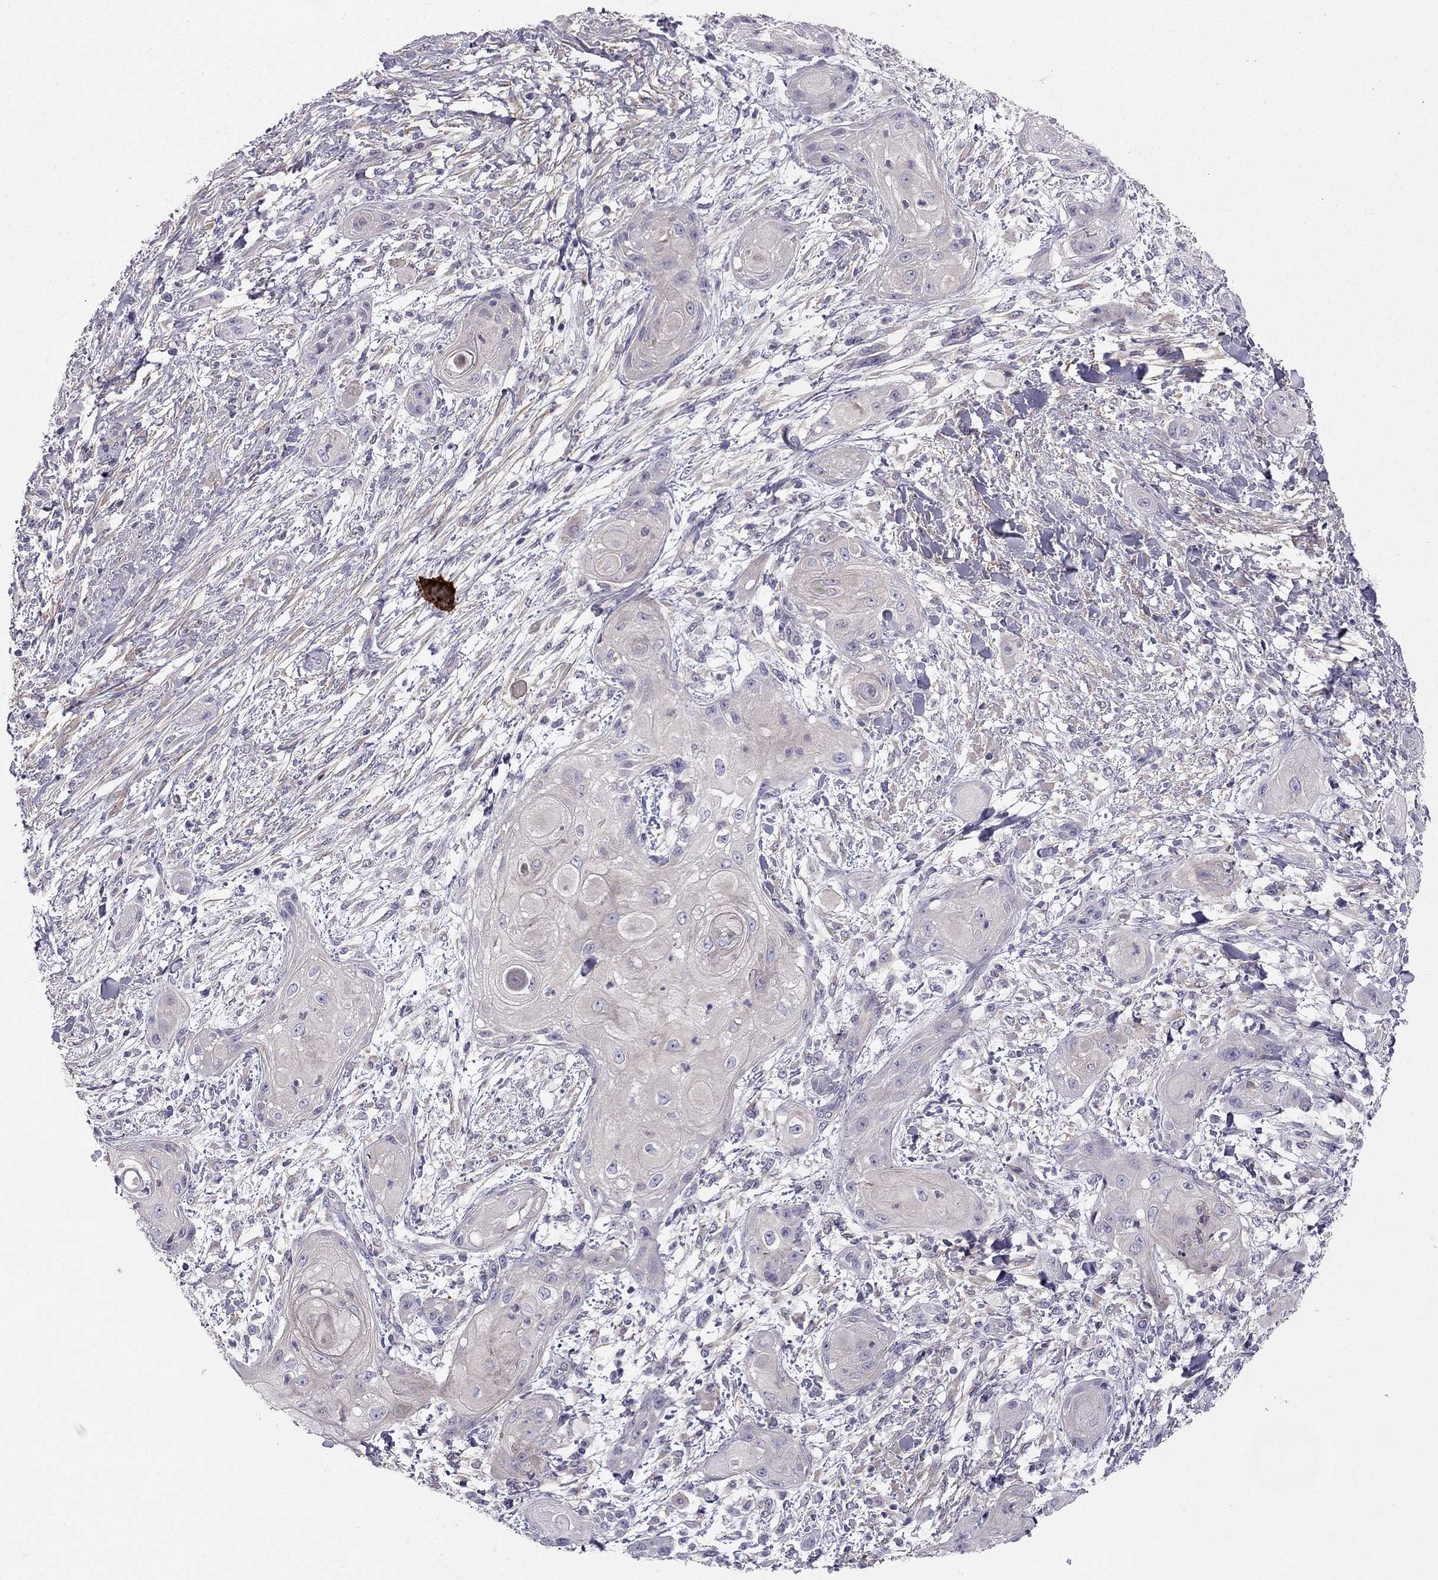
{"staining": {"intensity": "negative", "quantity": "none", "location": "none"}, "tissue": "skin cancer", "cell_type": "Tumor cells", "image_type": "cancer", "snomed": [{"axis": "morphology", "description": "Squamous cell carcinoma, NOS"}, {"axis": "topography", "description": "Skin"}], "caption": "IHC histopathology image of human skin squamous cell carcinoma stained for a protein (brown), which shows no positivity in tumor cells.", "gene": "SYT5", "patient": {"sex": "male", "age": 62}}